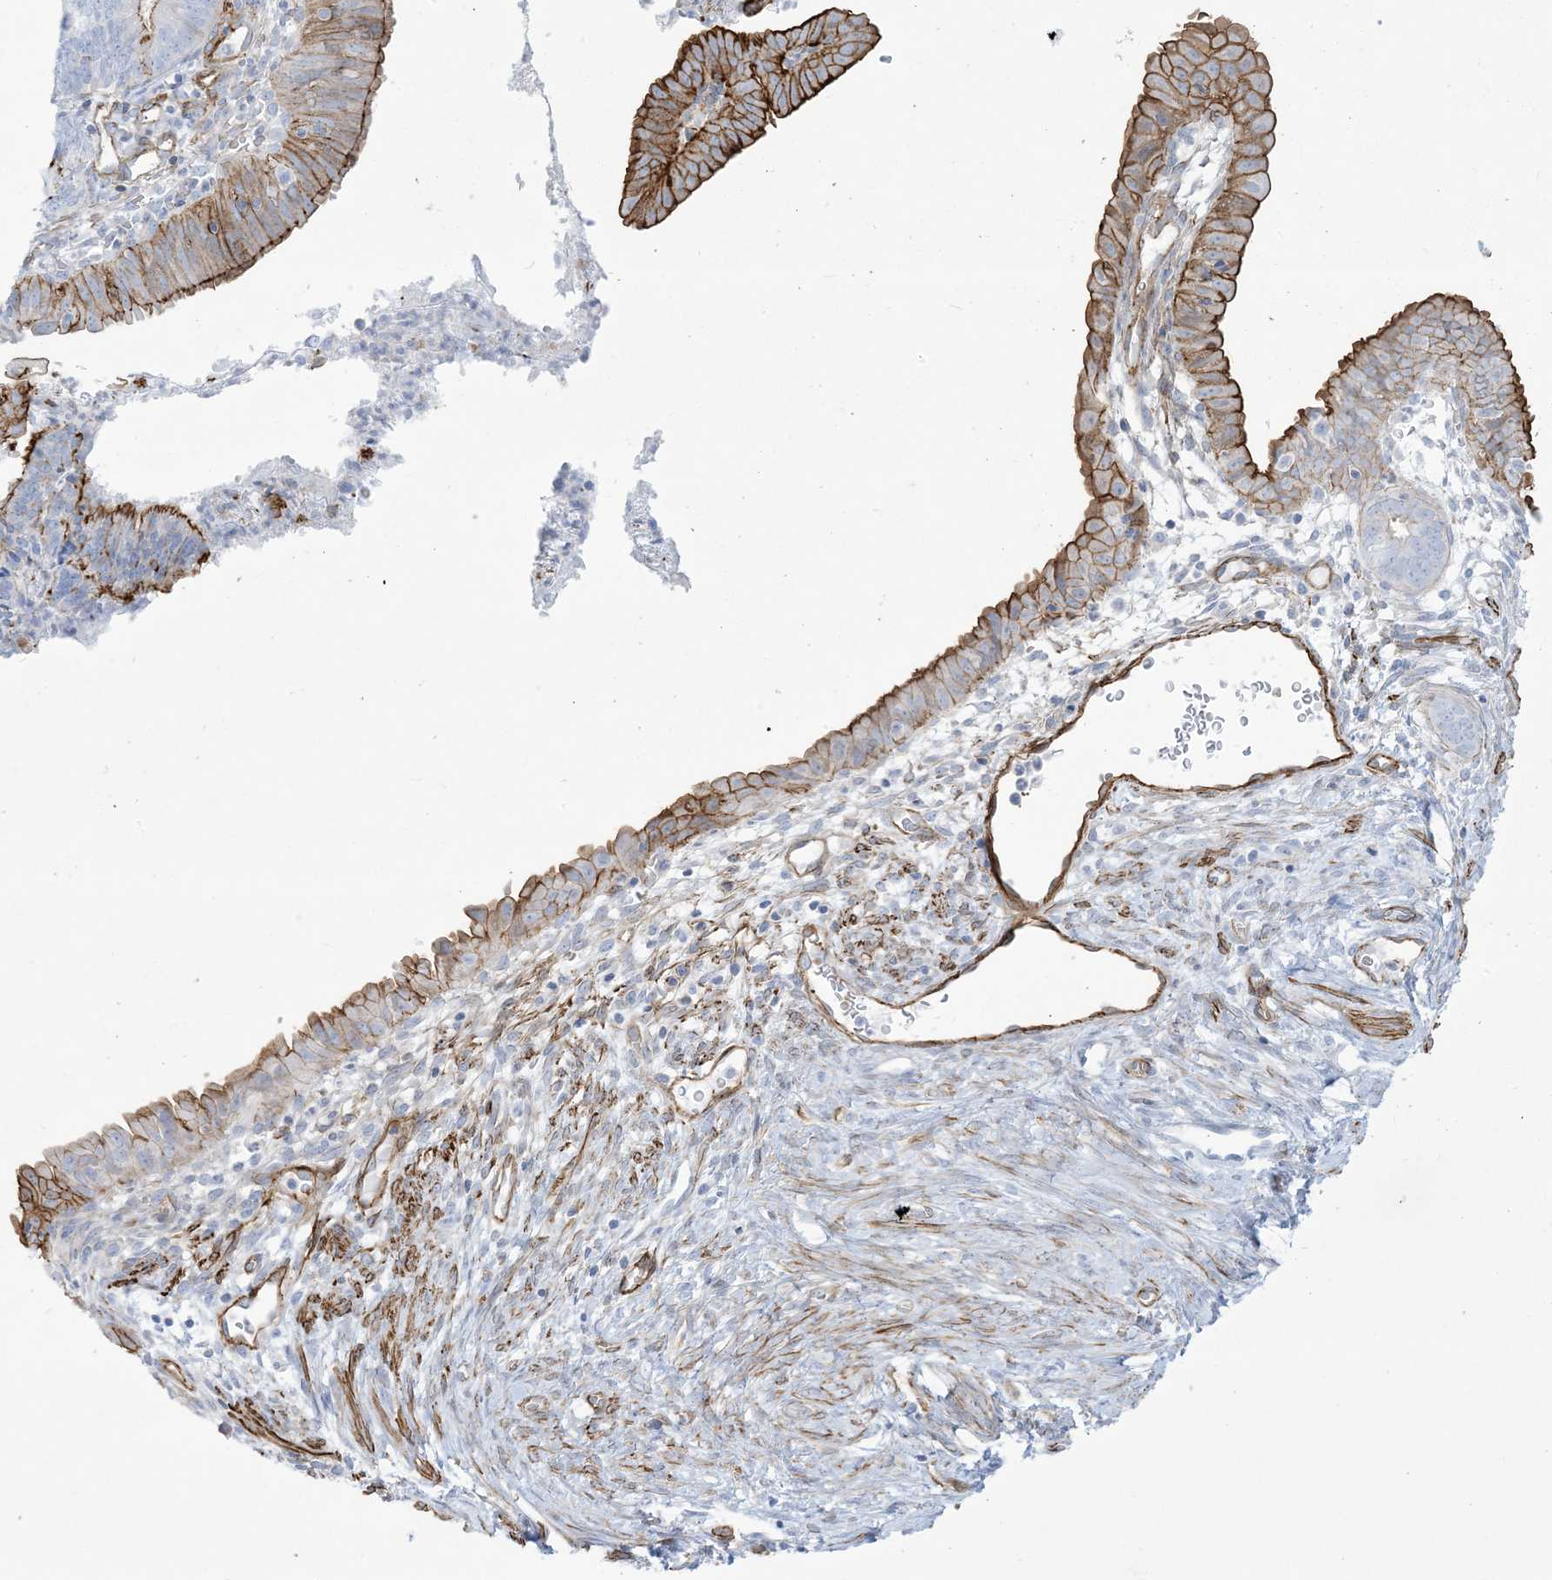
{"staining": {"intensity": "strong", "quantity": "<25%", "location": "cytoplasmic/membranous"}, "tissue": "endometrial cancer", "cell_type": "Tumor cells", "image_type": "cancer", "snomed": [{"axis": "morphology", "description": "Adenocarcinoma, NOS"}, {"axis": "topography", "description": "Endometrium"}], "caption": "Immunohistochemistry (IHC) image of human adenocarcinoma (endometrial) stained for a protein (brown), which demonstrates medium levels of strong cytoplasmic/membranous positivity in about <25% of tumor cells.", "gene": "B3GNT7", "patient": {"sex": "female", "age": 51}}